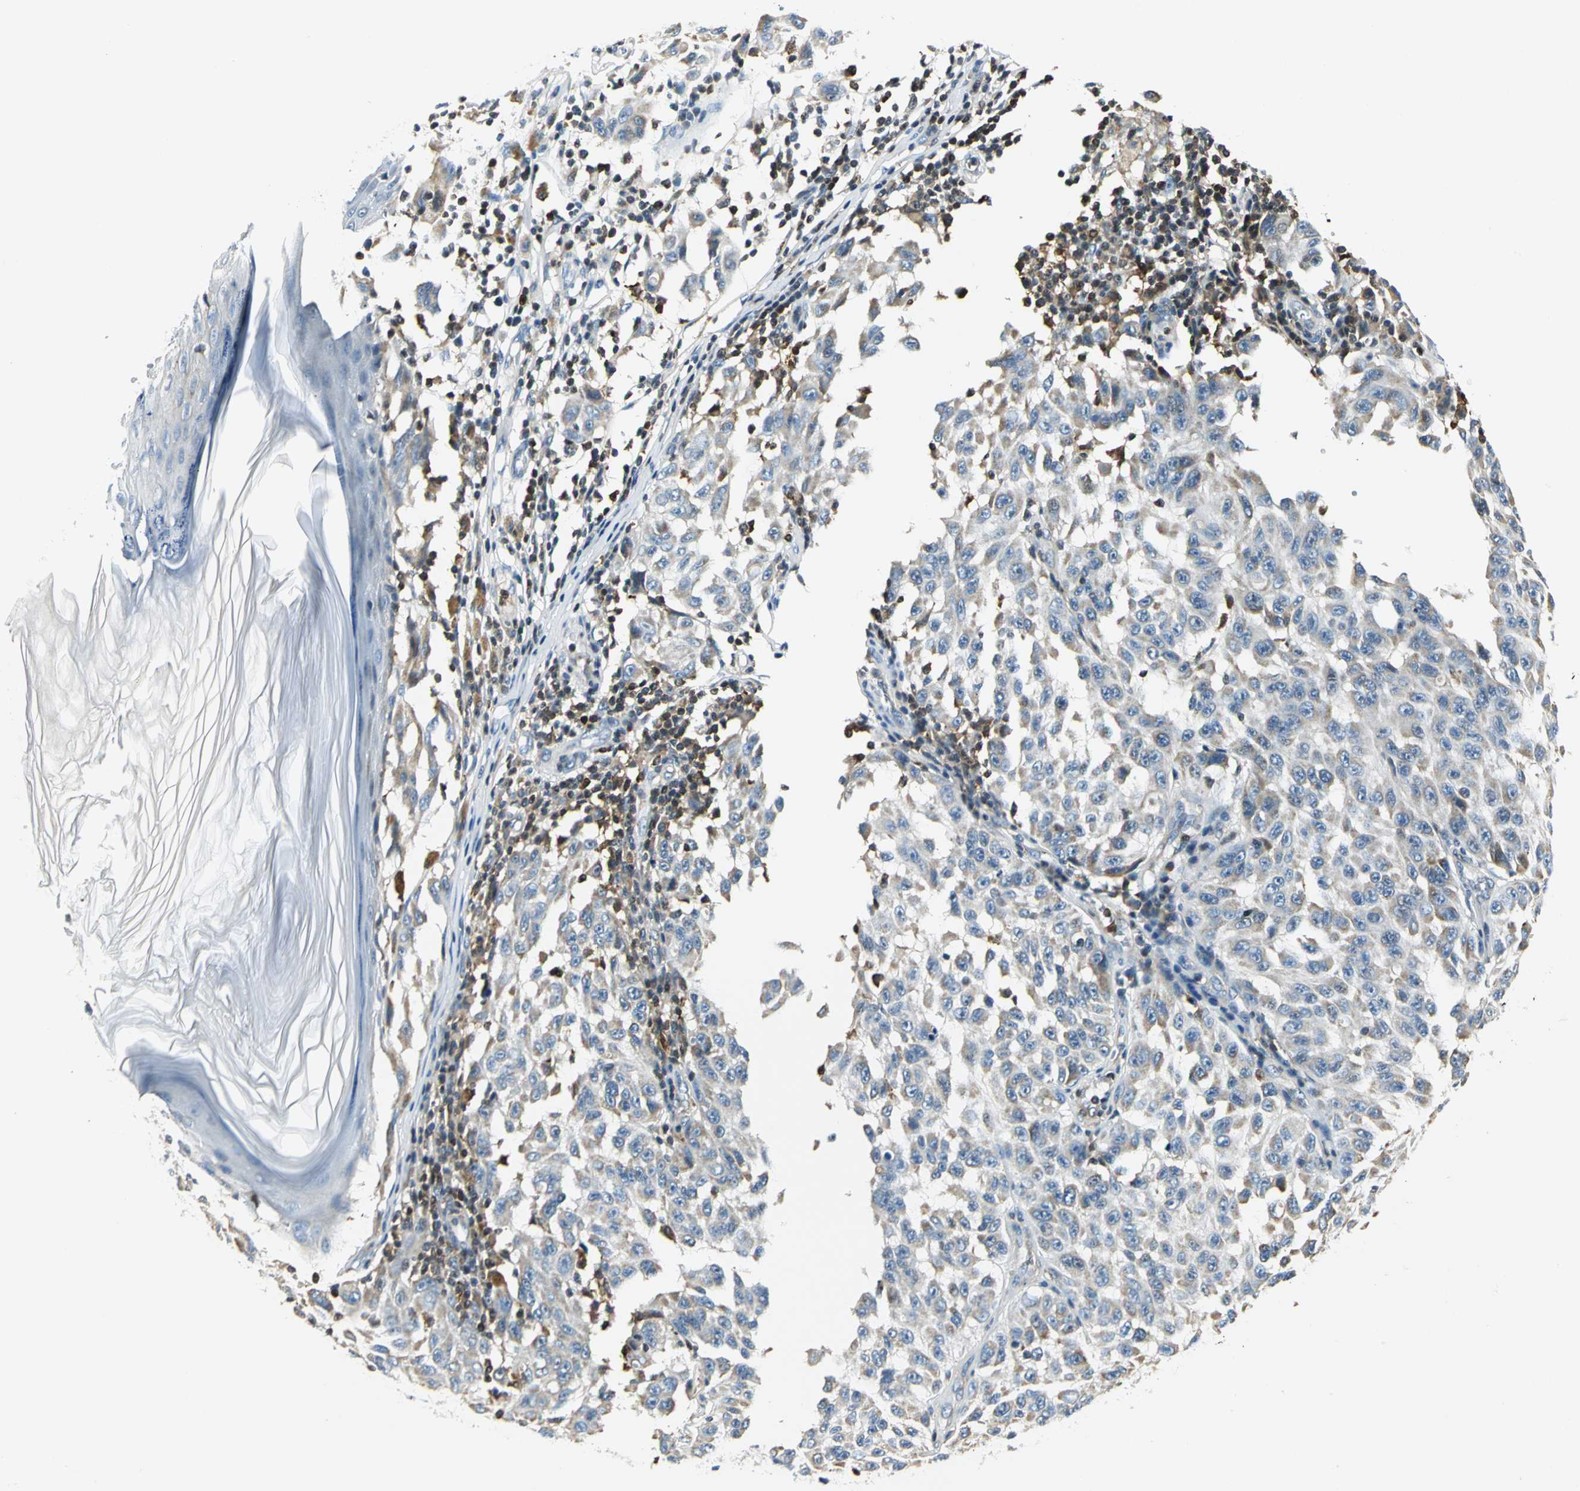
{"staining": {"intensity": "weak", "quantity": "25%-75%", "location": "cytoplasmic/membranous"}, "tissue": "melanoma", "cell_type": "Tumor cells", "image_type": "cancer", "snomed": [{"axis": "morphology", "description": "Malignant melanoma, NOS"}, {"axis": "topography", "description": "Skin"}], "caption": "A high-resolution histopathology image shows immunohistochemistry (IHC) staining of melanoma, which demonstrates weak cytoplasmic/membranous positivity in approximately 25%-75% of tumor cells.", "gene": "USP40", "patient": {"sex": "male", "age": 30}}